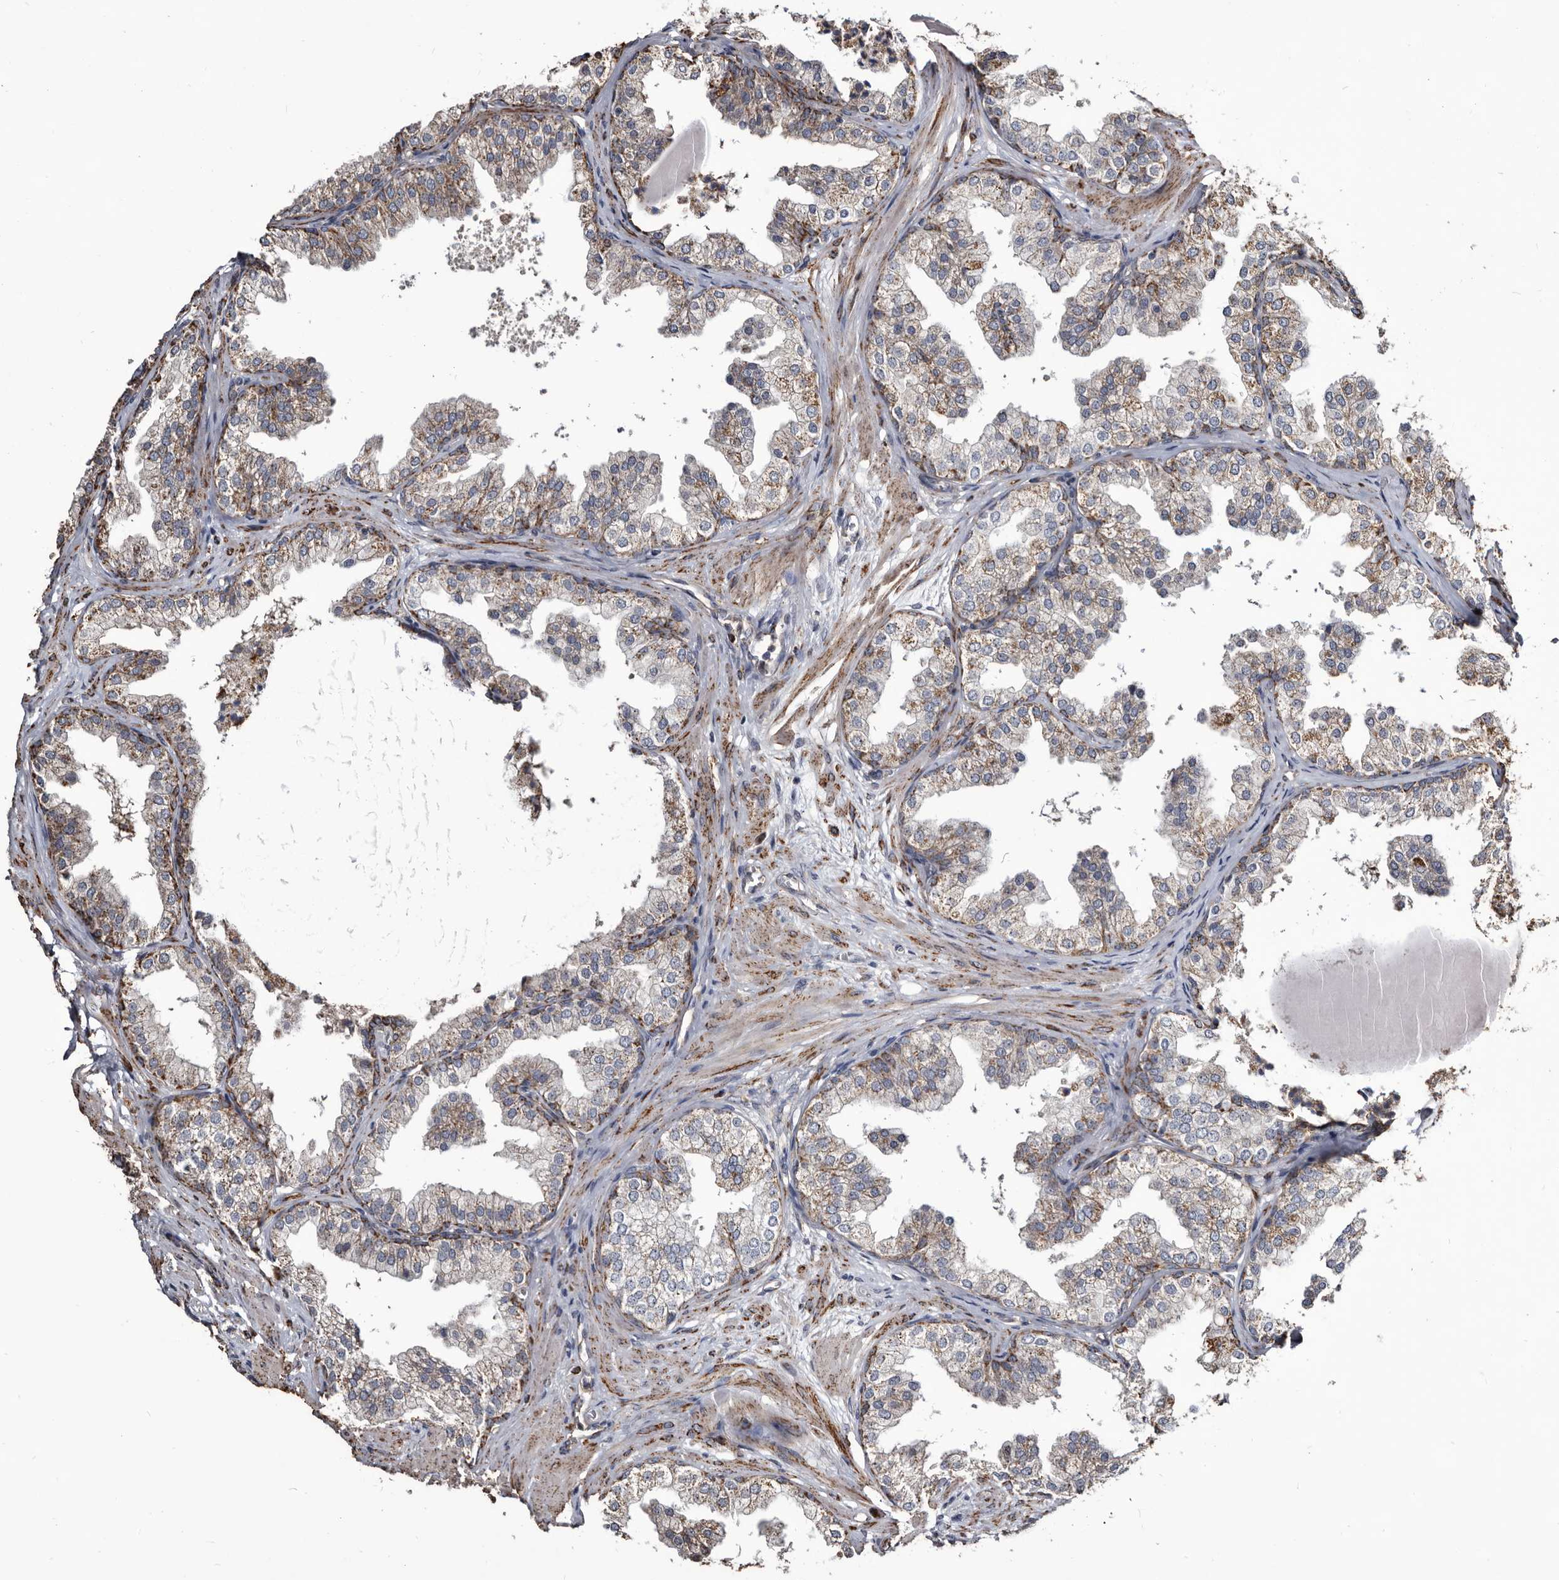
{"staining": {"intensity": "strong", "quantity": "<25%", "location": "cytoplasmic/membranous"}, "tissue": "prostate", "cell_type": "Glandular cells", "image_type": "normal", "snomed": [{"axis": "morphology", "description": "Normal tissue, NOS"}, {"axis": "topography", "description": "Prostate"}], "caption": "Strong cytoplasmic/membranous expression is identified in about <25% of glandular cells in benign prostate.", "gene": "CTSA", "patient": {"sex": "male", "age": 48}}